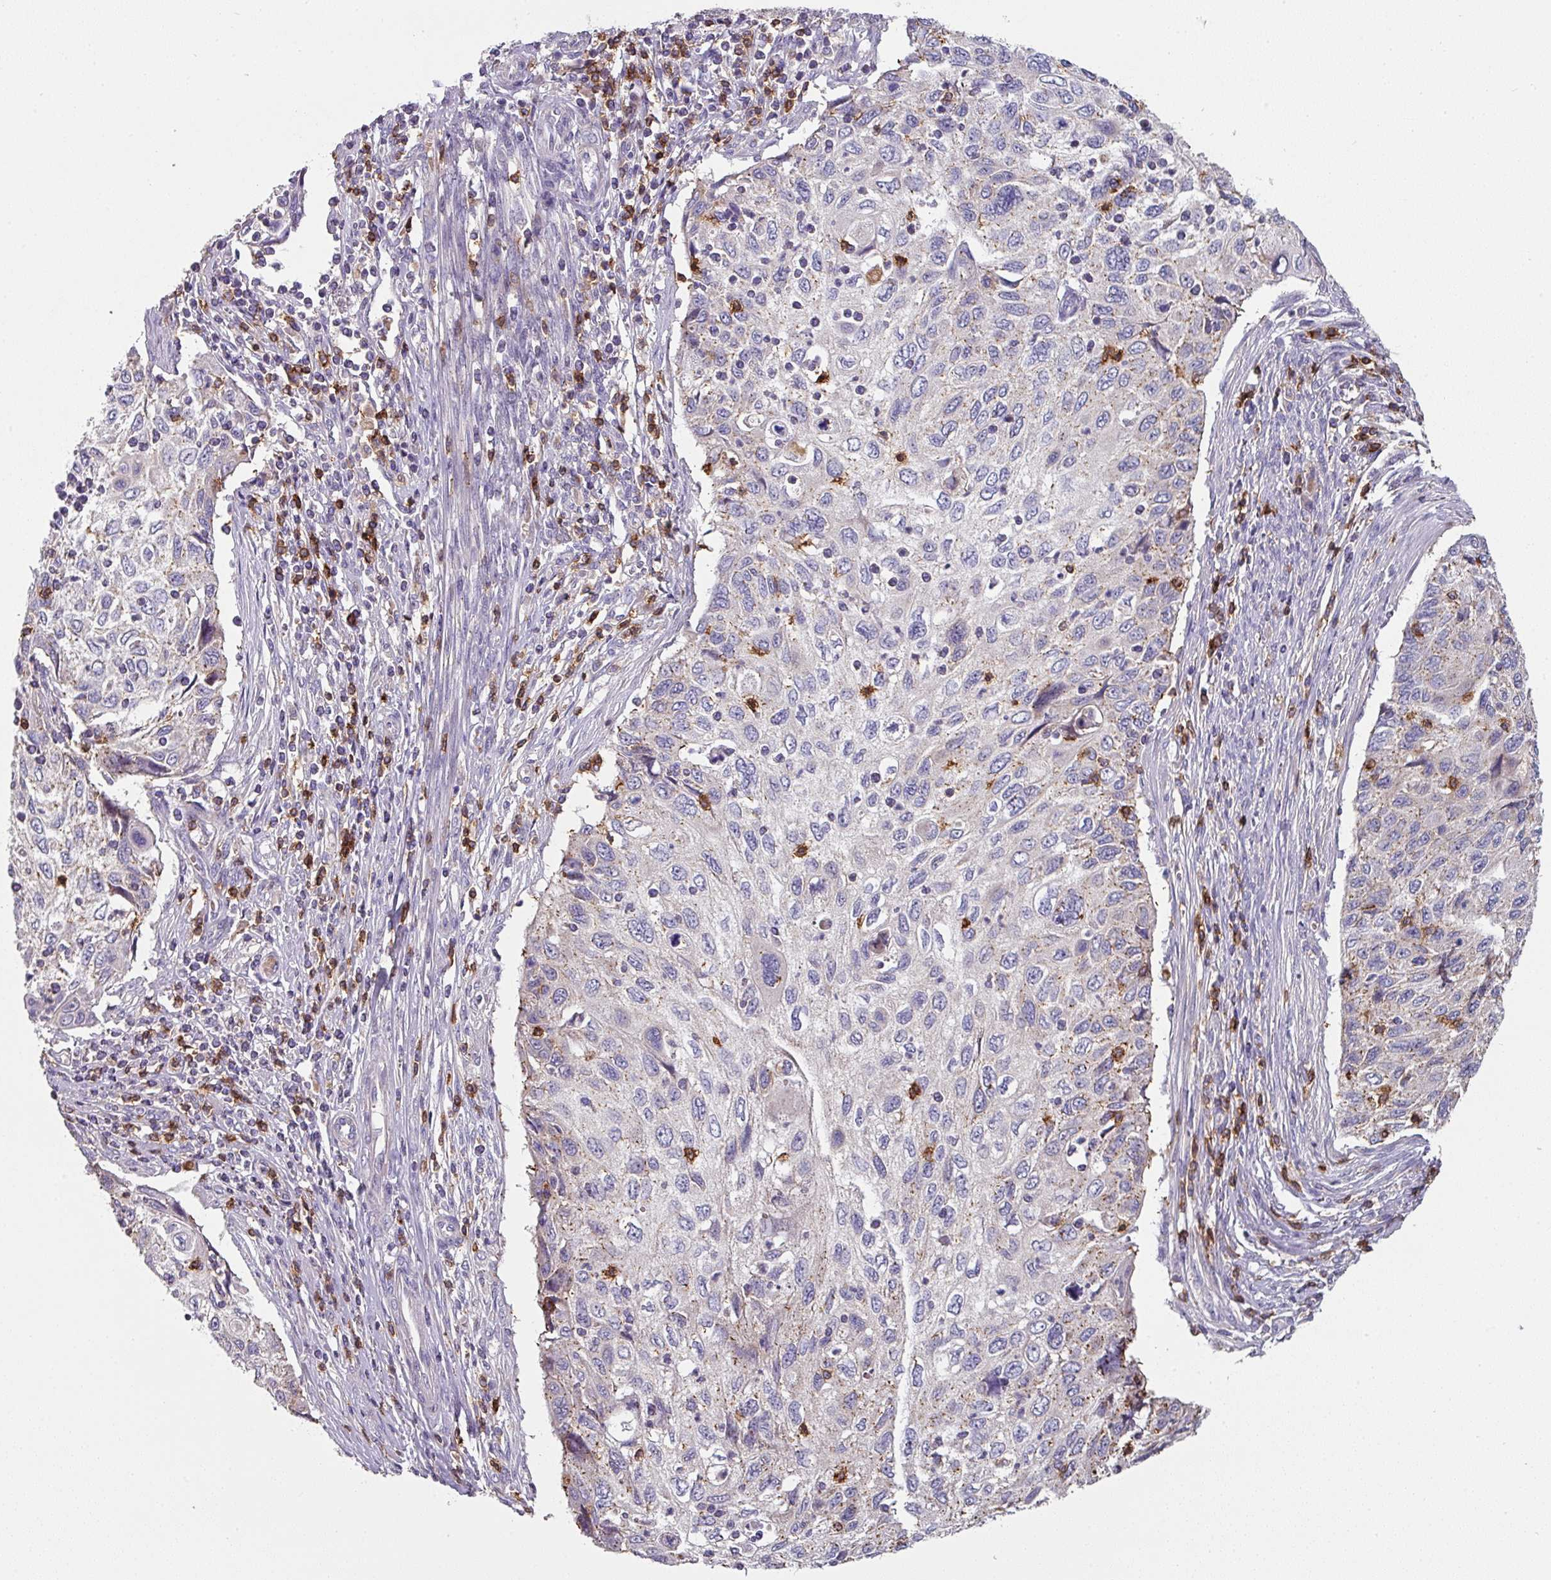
{"staining": {"intensity": "weak", "quantity": "<25%", "location": "cytoplasmic/membranous"}, "tissue": "cervical cancer", "cell_type": "Tumor cells", "image_type": "cancer", "snomed": [{"axis": "morphology", "description": "Squamous cell carcinoma, NOS"}, {"axis": "topography", "description": "Cervix"}], "caption": "The immunohistochemistry (IHC) photomicrograph has no significant staining in tumor cells of cervical cancer (squamous cell carcinoma) tissue.", "gene": "CD3G", "patient": {"sex": "female", "age": 70}}